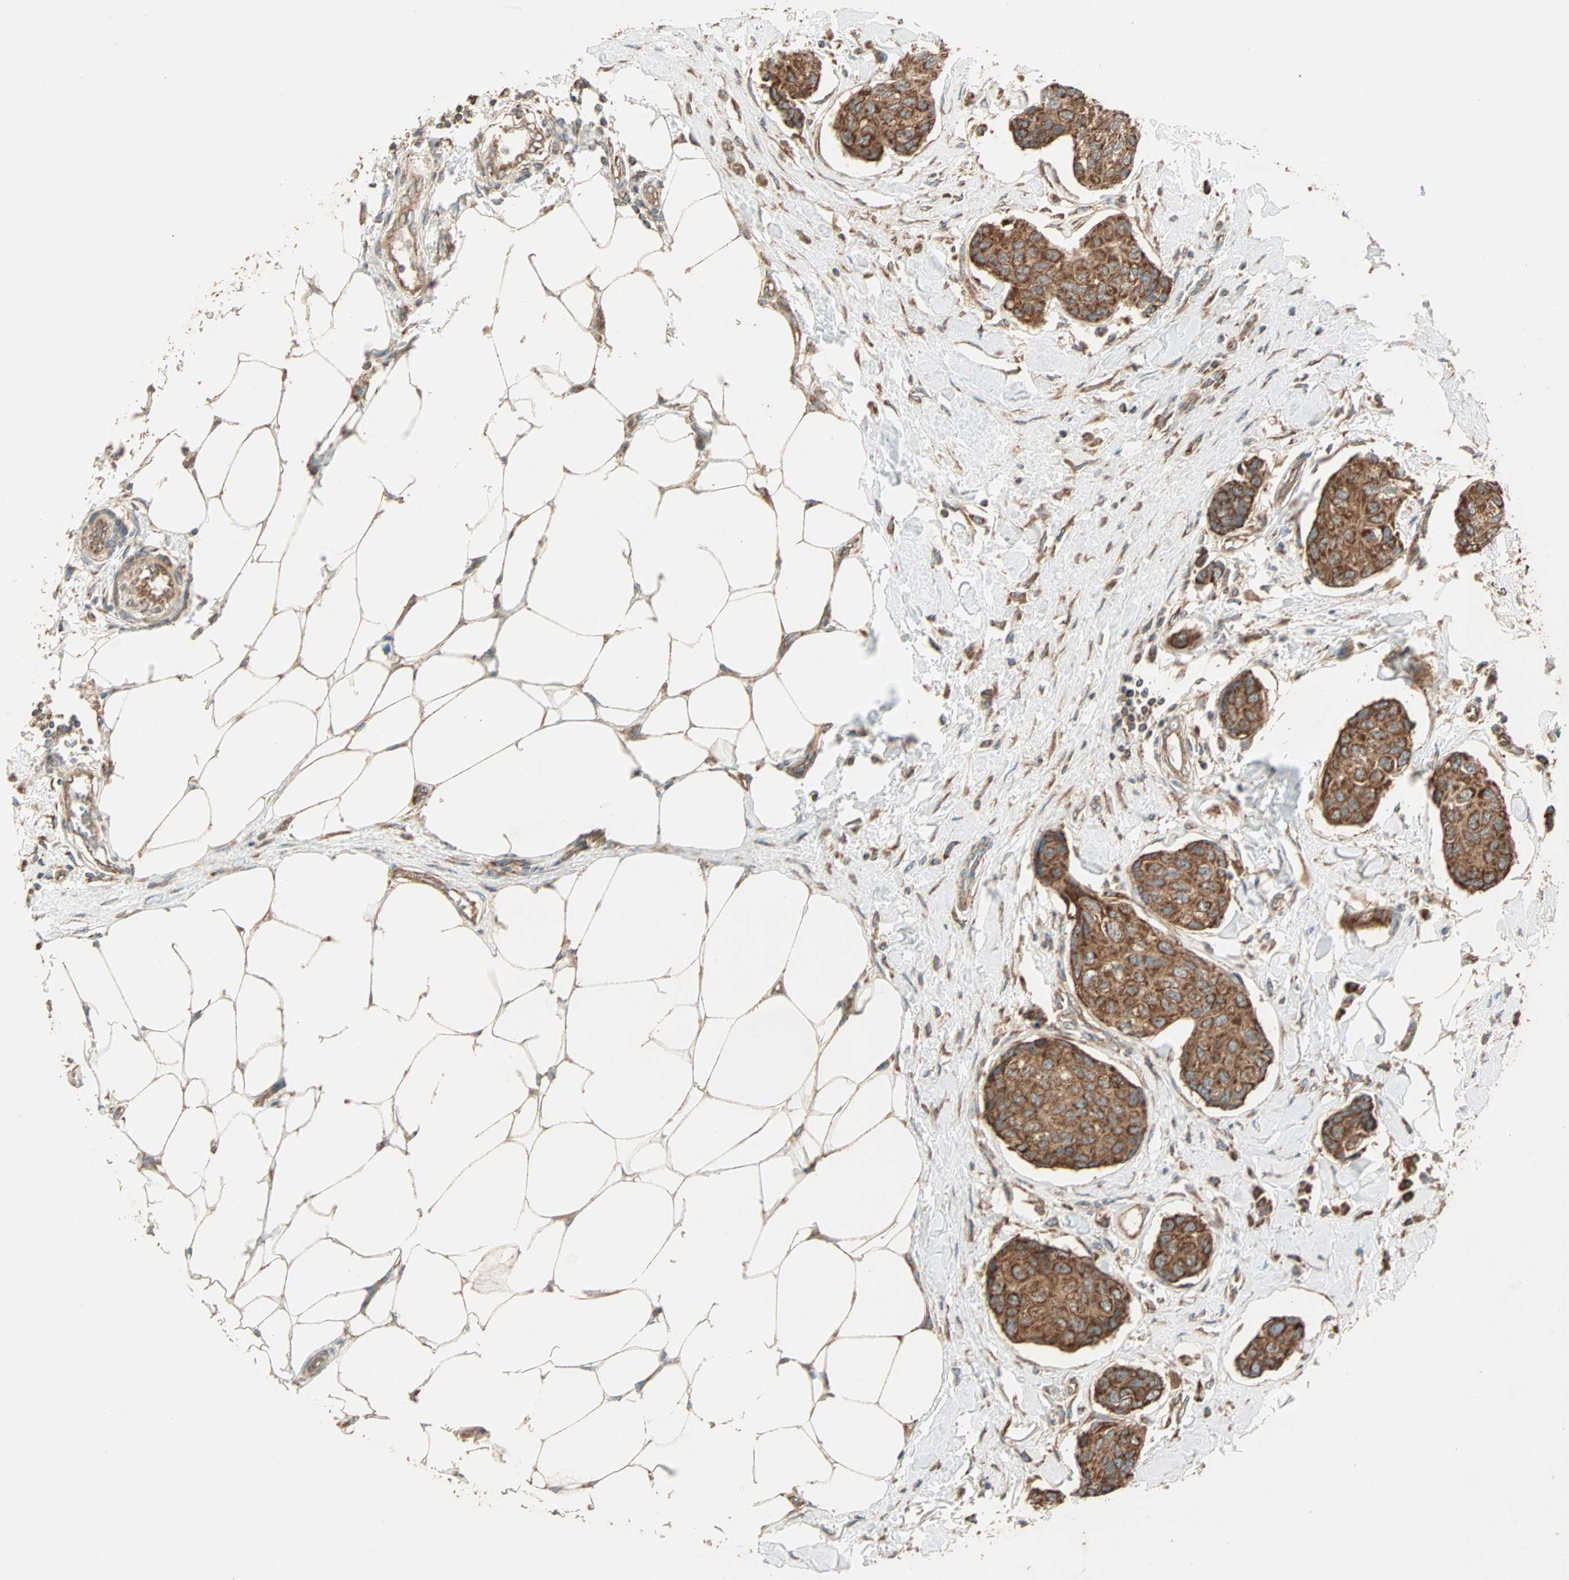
{"staining": {"intensity": "strong", "quantity": ">75%", "location": "cytoplasmic/membranous"}, "tissue": "breast cancer", "cell_type": "Tumor cells", "image_type": "cancer", "snomed": [{"axis": "morphology", "description": "Duct carcinoma"}, {"axis": "topography", "description": "Breast"}], "caption": "Brown immunohistochemical staining in human intraductal carcinoma (breast) demonstrates strong cytoplasmic/membranous positivity in approximately >75% of tumor cells. The staining was performed using DAB (3,3'-diaminobenzidine), with brown indicating positive protein expression. Nuclei are stained blue with hematoxylin.", "gene": "EIF4G2", "patient": {"sex": "female", "age": 80}}